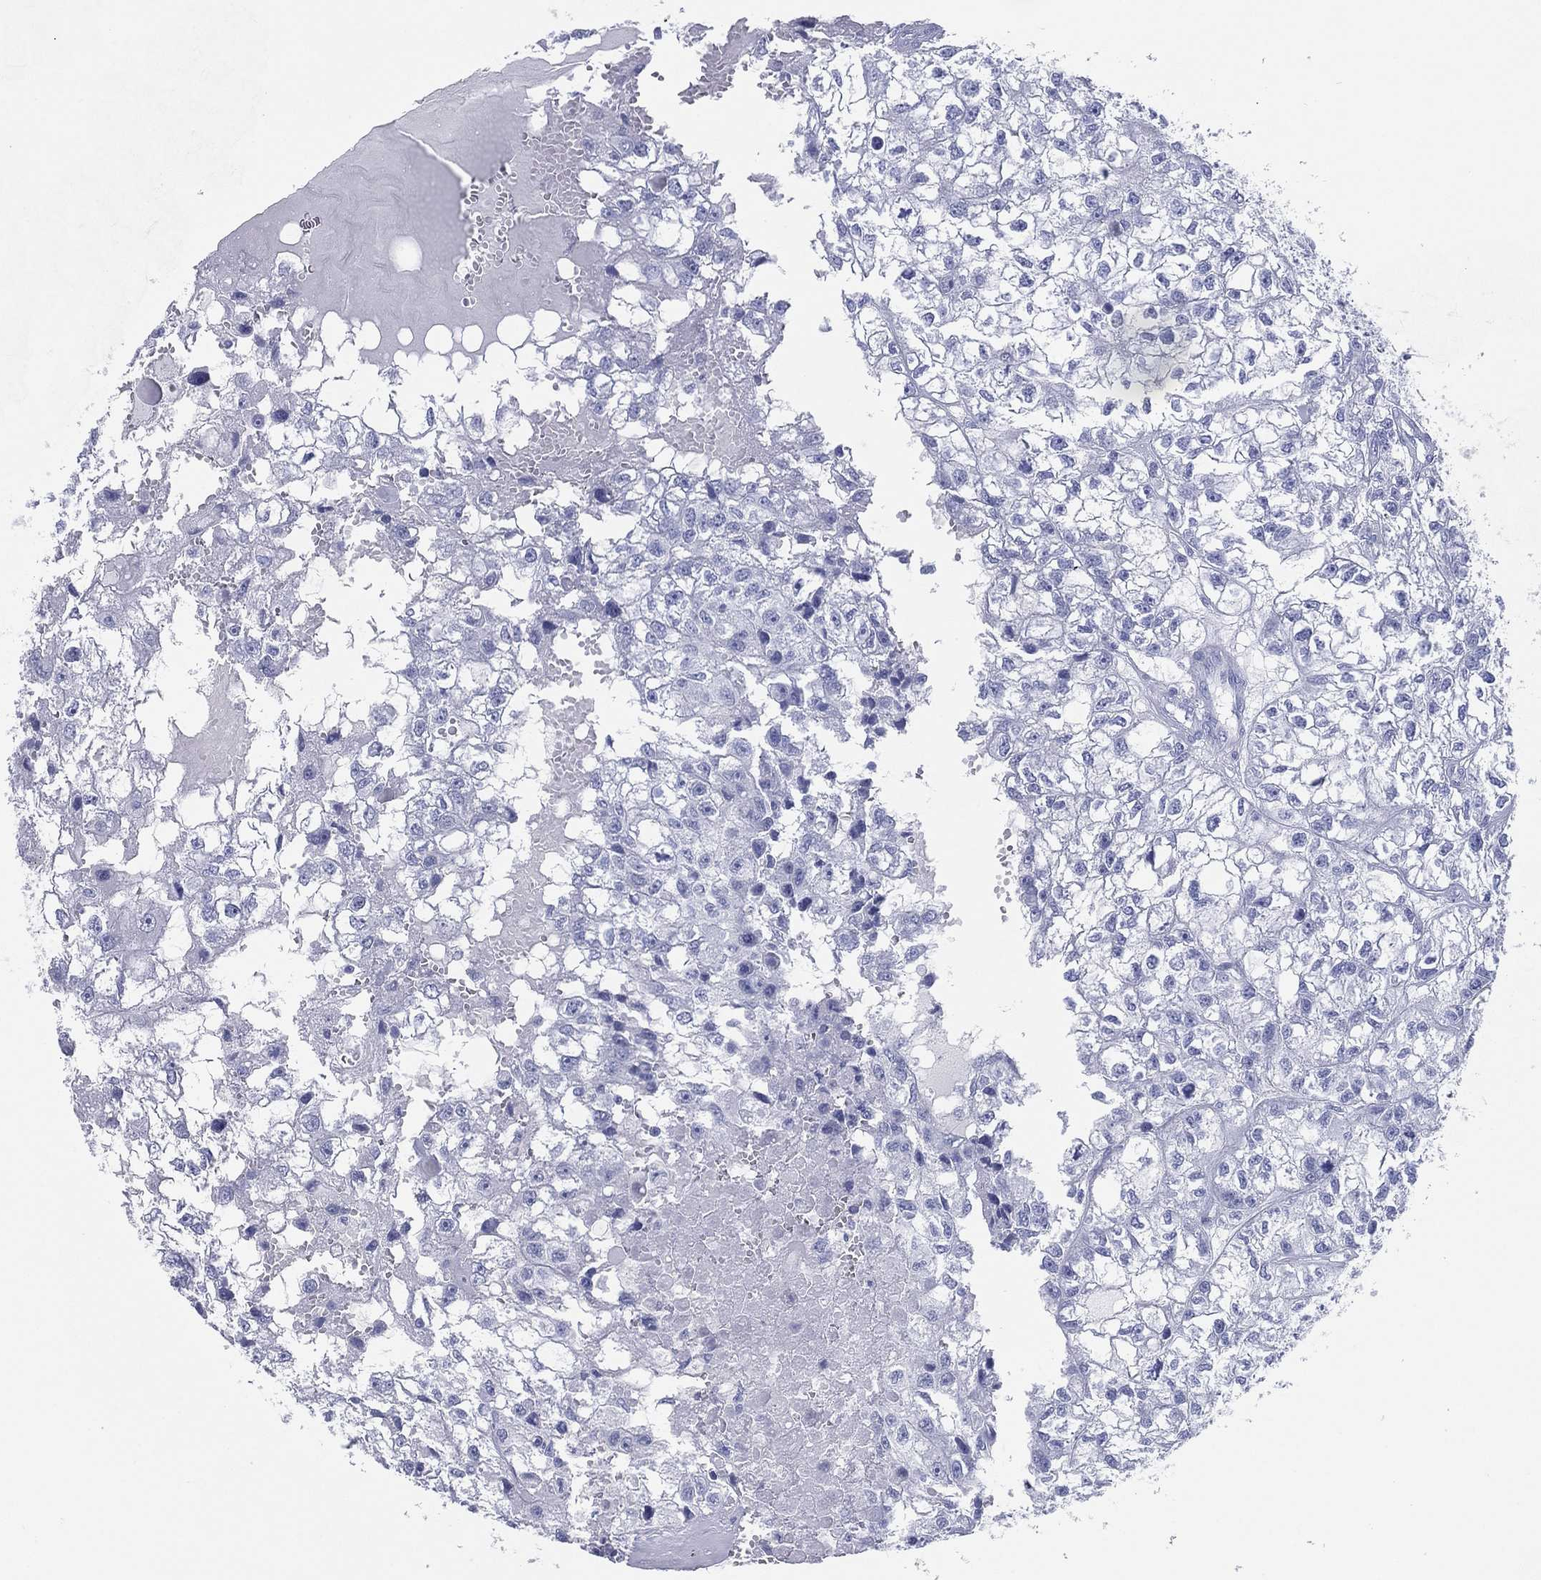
{"staining": {"intensity": "negative", "quantity": "none", "location": "none"}, "tissue": "renal cancer", "cell_type": "Tumor cells", "image_type": "cancer", "snomed": [{"axis": "morphology", "description": "Adenocarcinoma, NOS"}, {"axis": "topography", "description": "Kidney"}], "caption": "High magnification brightfield microscopy of renal adenocarcinoma stained with DAB (3,3'-diaminobenzidine) (brown) and counterstained with hematoxylin (blue): tumor cells show no significant staining. (DAB (3,3'-diaminobenzidine) immunohistochemistry (IHC) with hematoxylin counter stain).", "gene": "CD79A", "patient": {"sex": "male", "age": 56}}